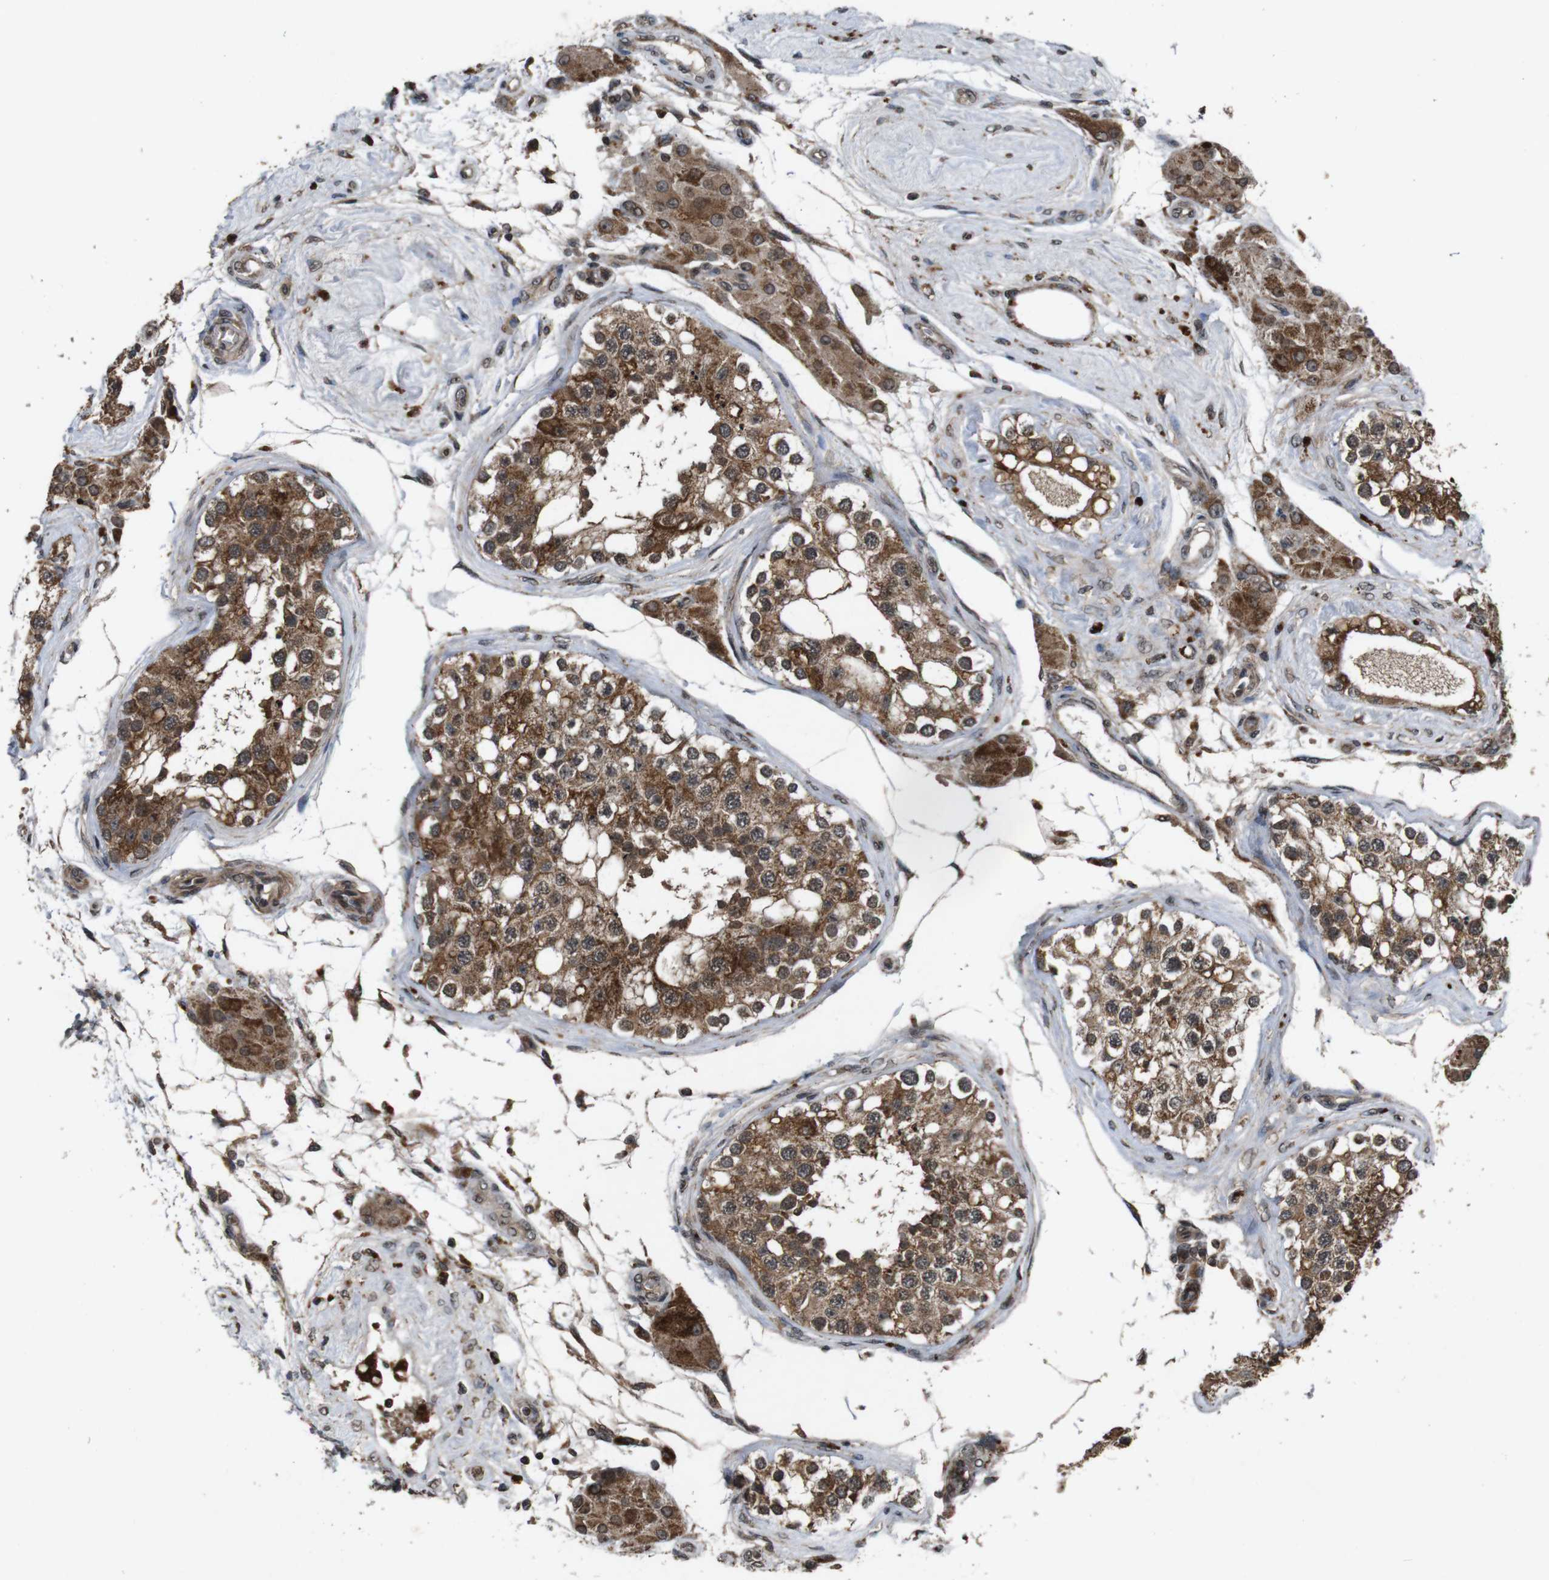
{"staining": {"intensity": "moderate", "quantity": "25%-75%", "location": "cytoplasmic/membranous"}, "tissue": "testis", "cell_type": "Cells in seminiferous ducts", "image_type": "normal", "snomed": [{"axis": "morphology", "description": "Normal tissue, NOS"}, {"axis": "topography", "description": "Testis"}], "caption": "Protein staining exhibits moderate cytoplasmic/membranous expression in approximately 25%-75% of cells in seminiferous ducts in unremarkable testis.", "gene": "SORL1", "patient": {"sex": "male", "age": 68}}